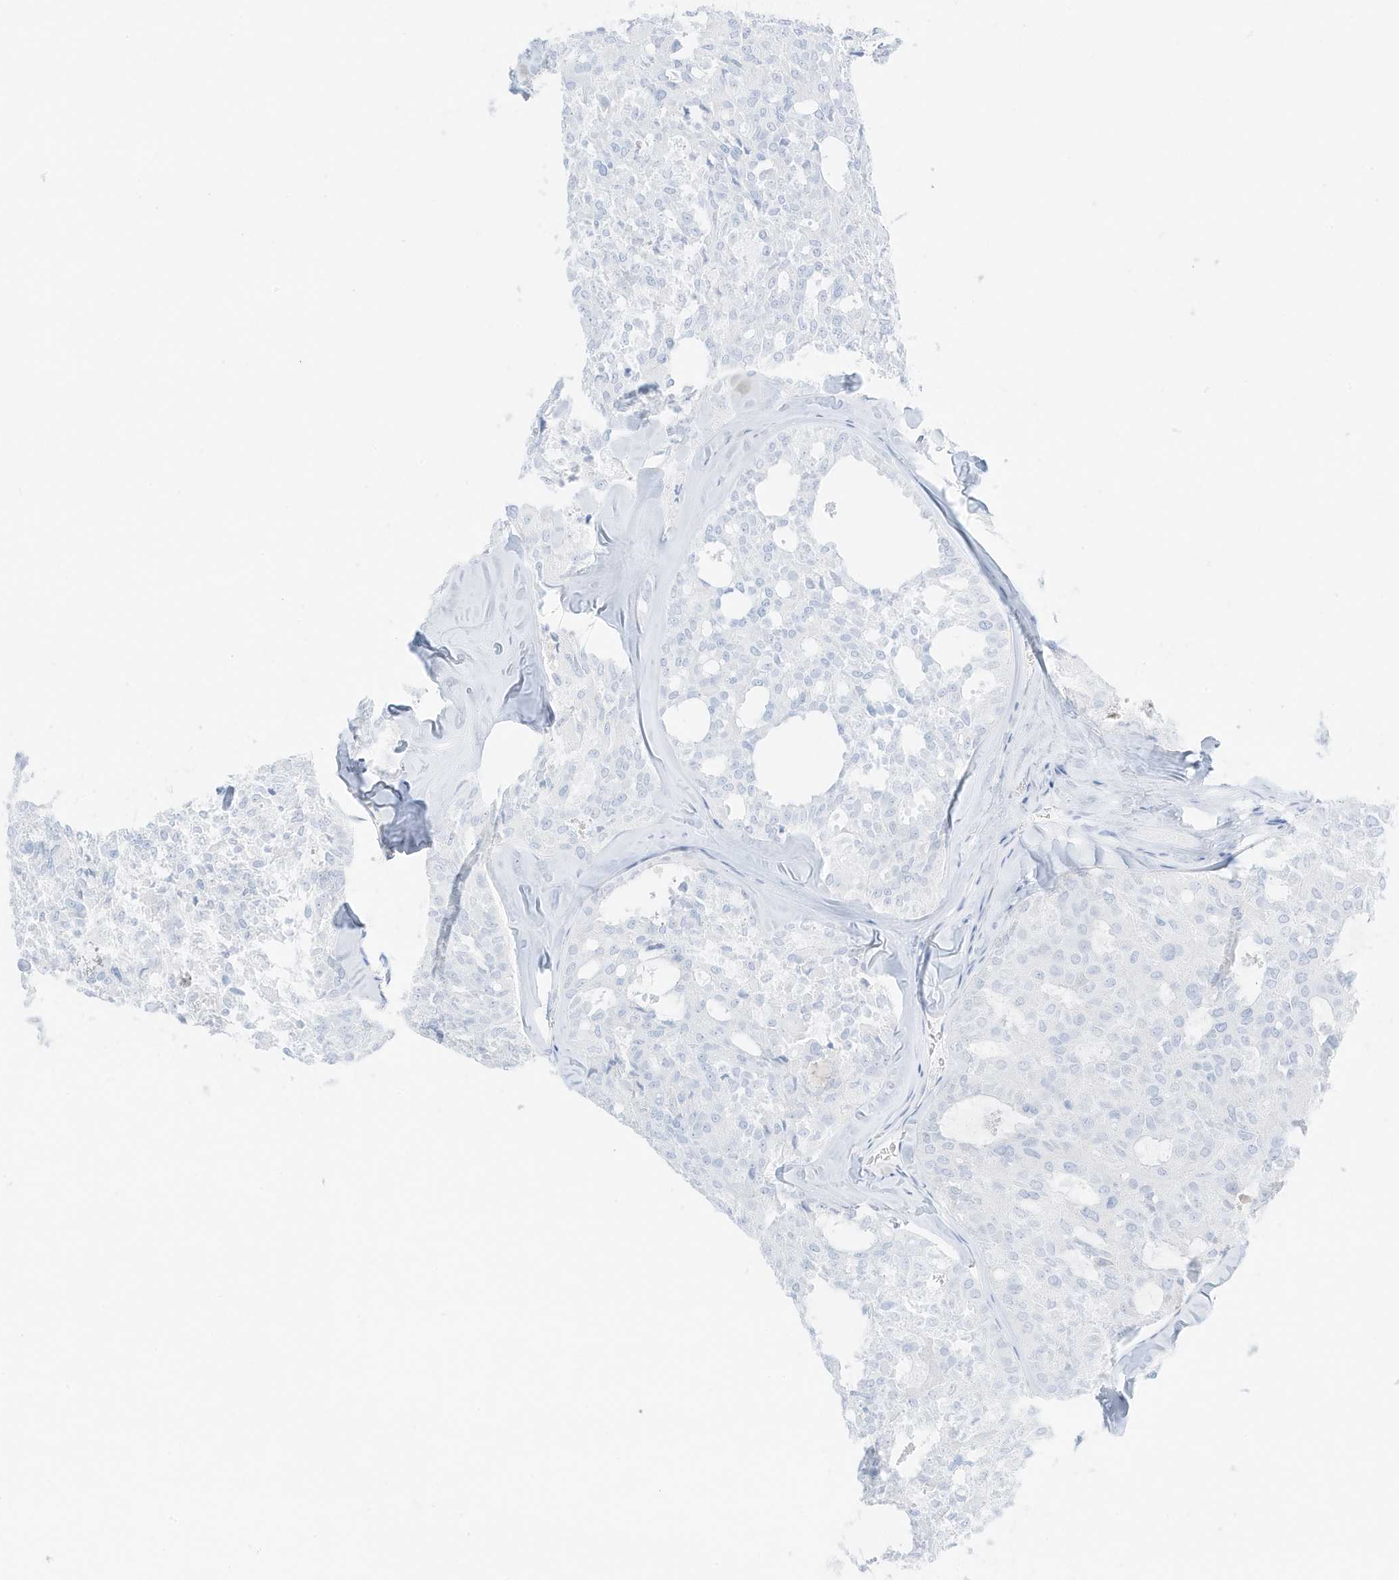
{"staining": {"intensity": "negative", "quantity": "none", "location": "none"}, "tissue": "thyroid cancer", "cell_type": "Tumor cells", "image_type": "cancer", "snomed": [{"axis": "morphology", "description": "Follicular adenoma carcinoma, NOS"}, {"axis": "topography", "description": "Thyroid gland"}], "caption": "There is no significant positivity in tumor cells of thyroid cancer (follicular adenoma carcinoma).", "gene": "SLC22A13", "patient": {"sex": "male", "age": 75}}